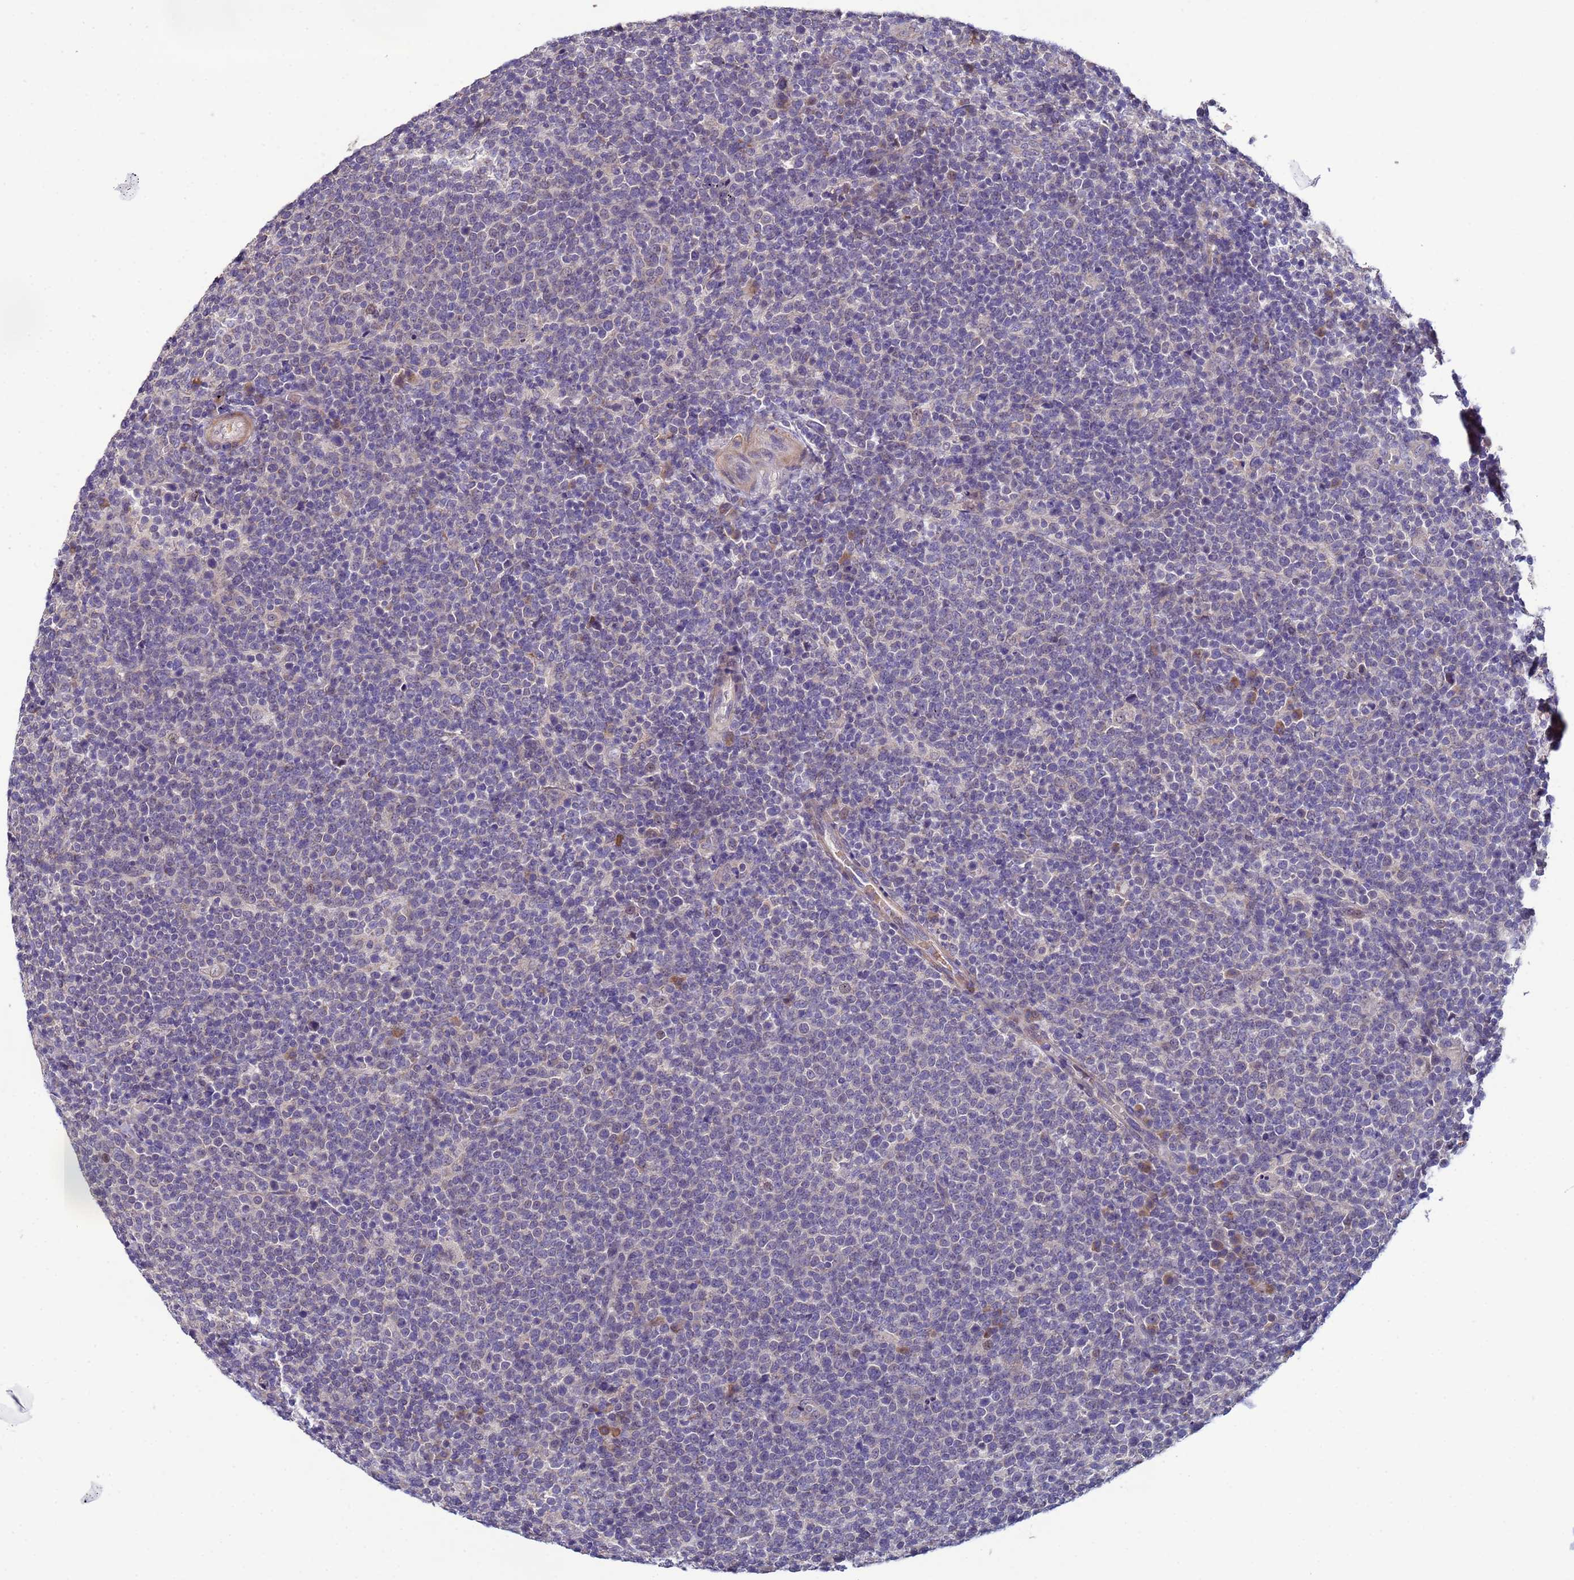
{"staining": {"intensity": "negative", "quantity": "none", "location": "none"}, "tissue": "lymphoma", "cell_type": "Tumor cells", "image_type": "cancer", "snomed": [{"axis": "morphology", "description": "Malignant lymphoma, non-Hodgkin's type, High grade"}, {"axis": "topography", "description": "Lymph node"}], "caption": "Immunohistochemical staining of human malignant lymphoma, non-Hodgkin's type (high-grade) shows no significant staining in tumor cells.", "gene": "CLHC1", "patient": {"sex": "male", "age": 61}}